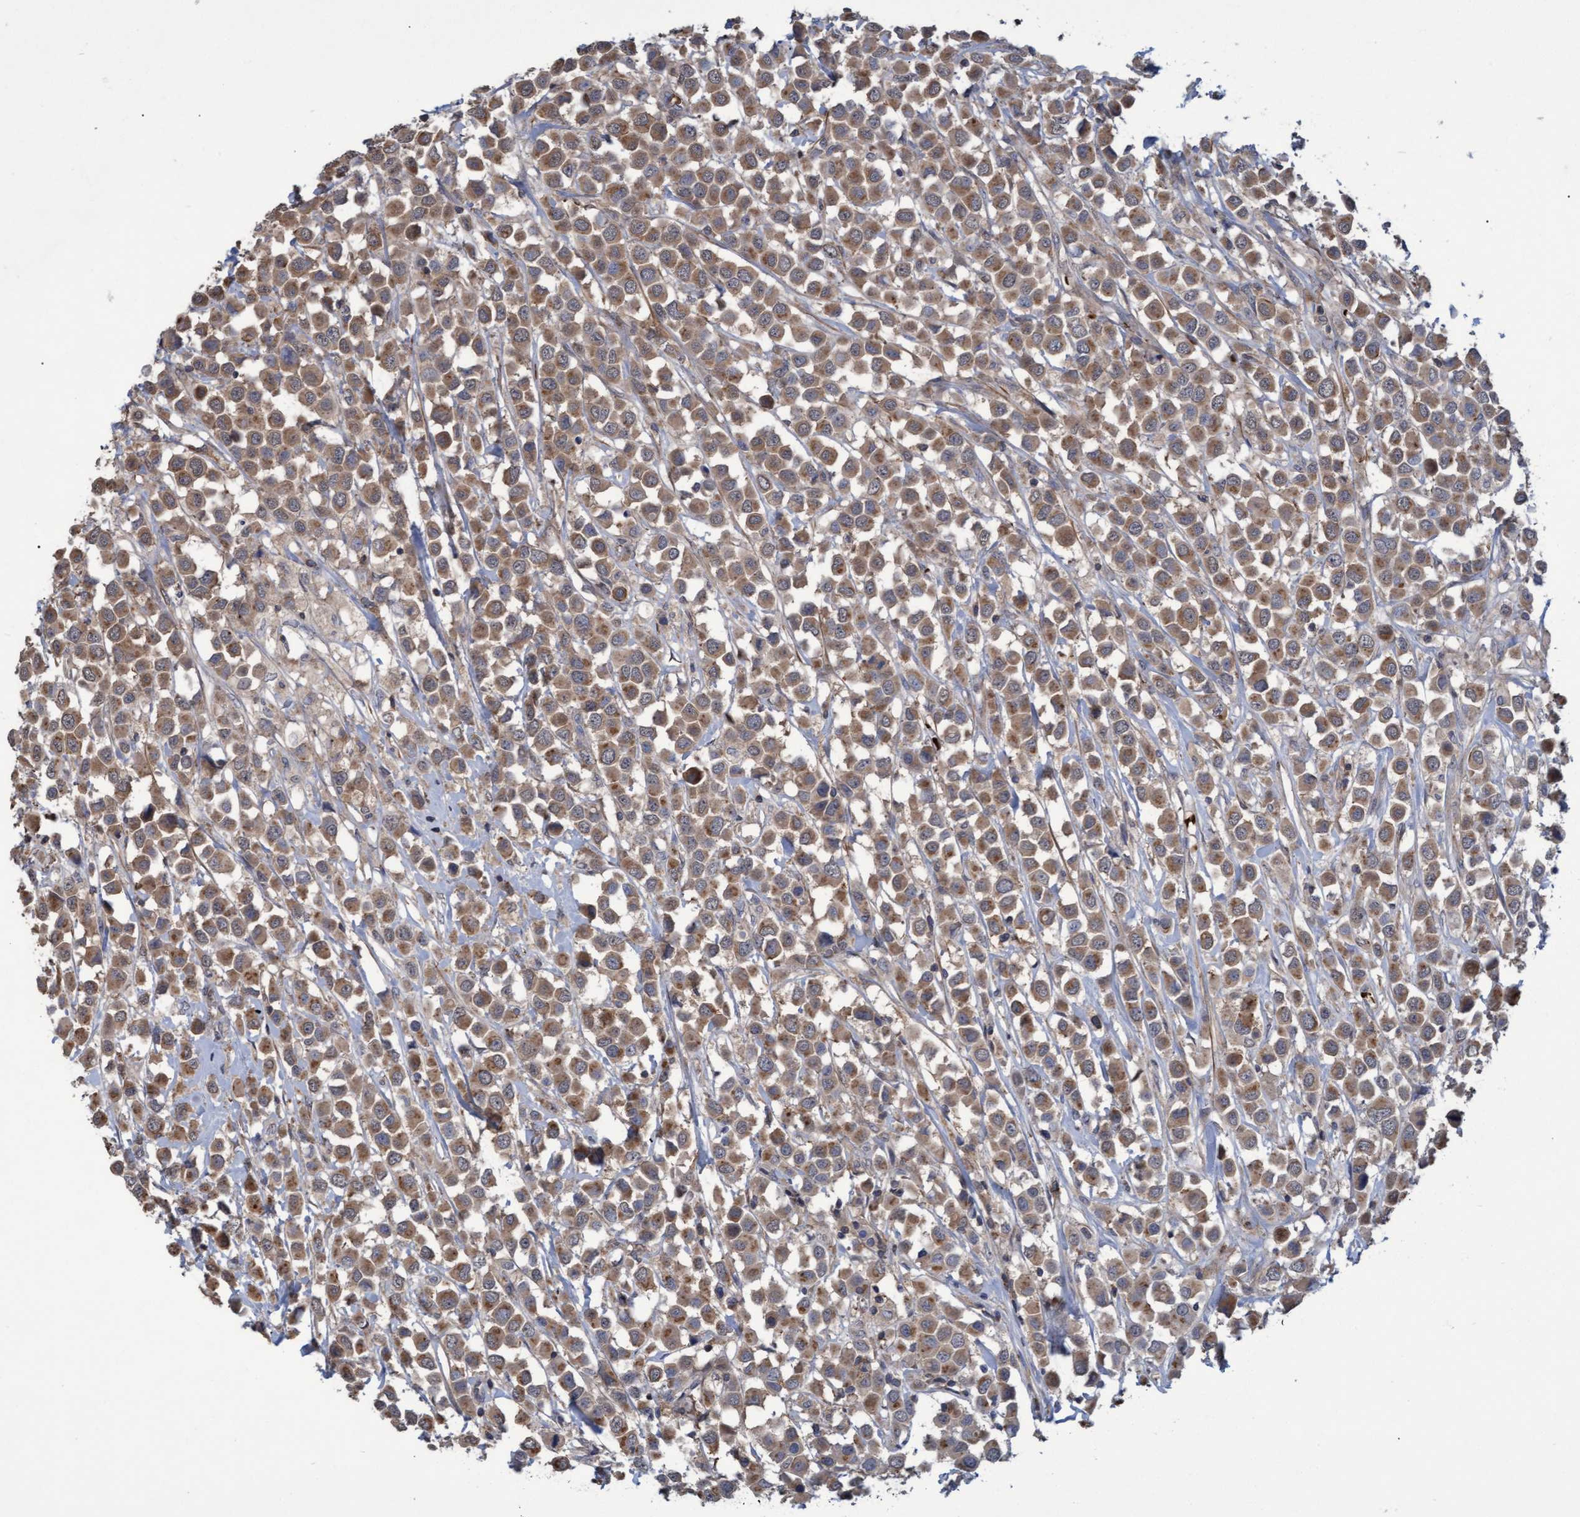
{"staining": {"intensity": "moderate", "quantity": ">75%", "location": "cytoplasmic/membranous"}, "tissue": "breast cancer", "cell_type": "Tumor cells", "image_type": "cancer", "snomed": [{"axis": "morphology", "description": "Duct carcinoma"}, {"axis": "topography", "description": "Breast"}], "caption": "Immunohistochemistry (IHC) staining of breast cancer, which exhibits medium levels of moderate cytoplasmic/membranous expression in about >75% of tumor cells indicating moderate cytoplasmic/membranous protein expression. The staining was performed using DAB (3,3'-diaminobenzidine) (brown) for protein detection and nuclei were counterstained in hematoxylin (blue).", "gene": "NAA15", "patient": {"sex": "female", "age": 61}}